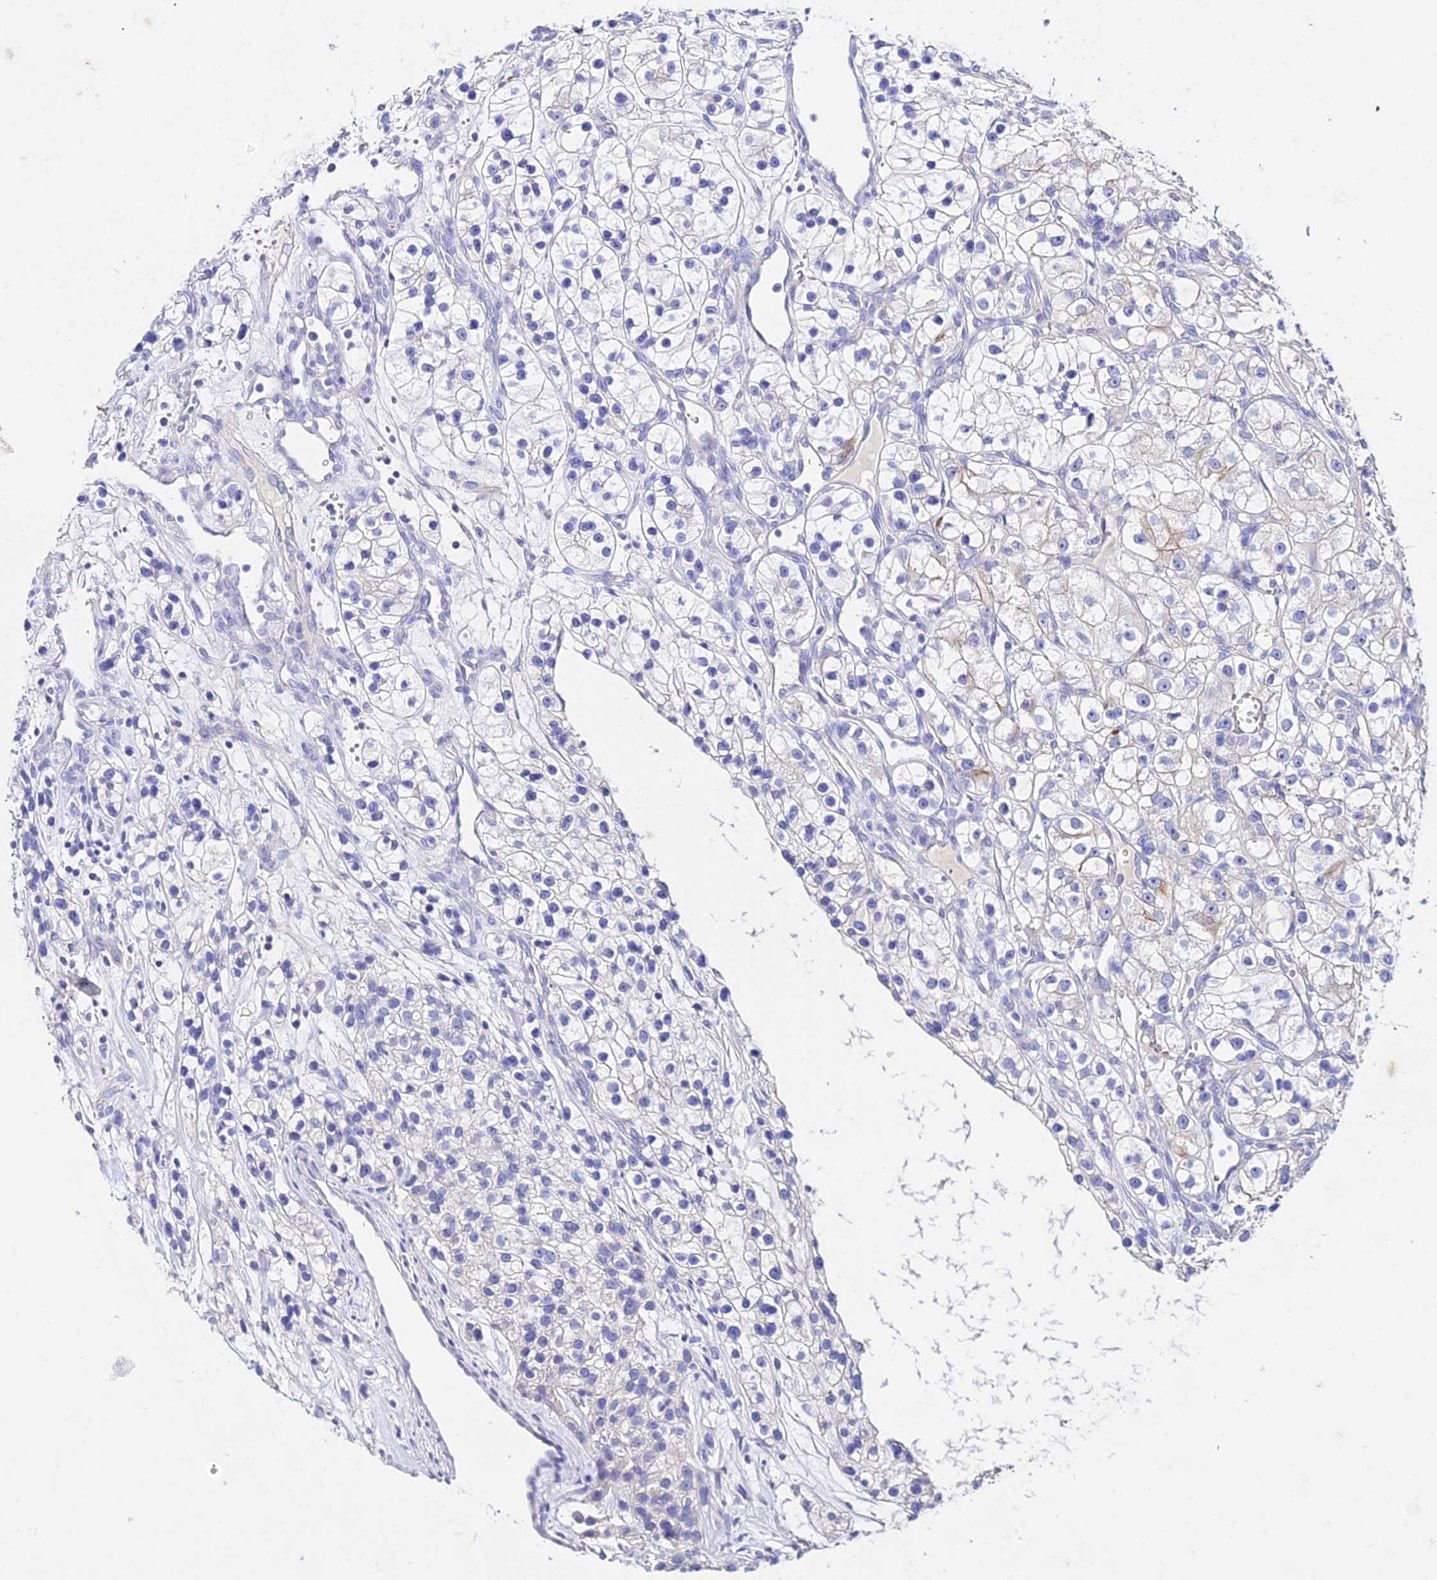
{"staining": {"intensity": "negative", "quantity": "none", "location": "none"}, "tissue": "renal cancer", "cell_type": "Tumor cells", "image_type": "cancer", "snomed": [{"axis": "morphology", "description": "Adenocarcinoma, NOS"}, {"axis": "topography", "description": "Kidney"}], "caption": "A histopathology image of human renal cancer is negative for staining in tumor cells. Nuclei are stained in blue.", "gene": "TMEM117", "patient": {"sex": "female", "age": 57}}